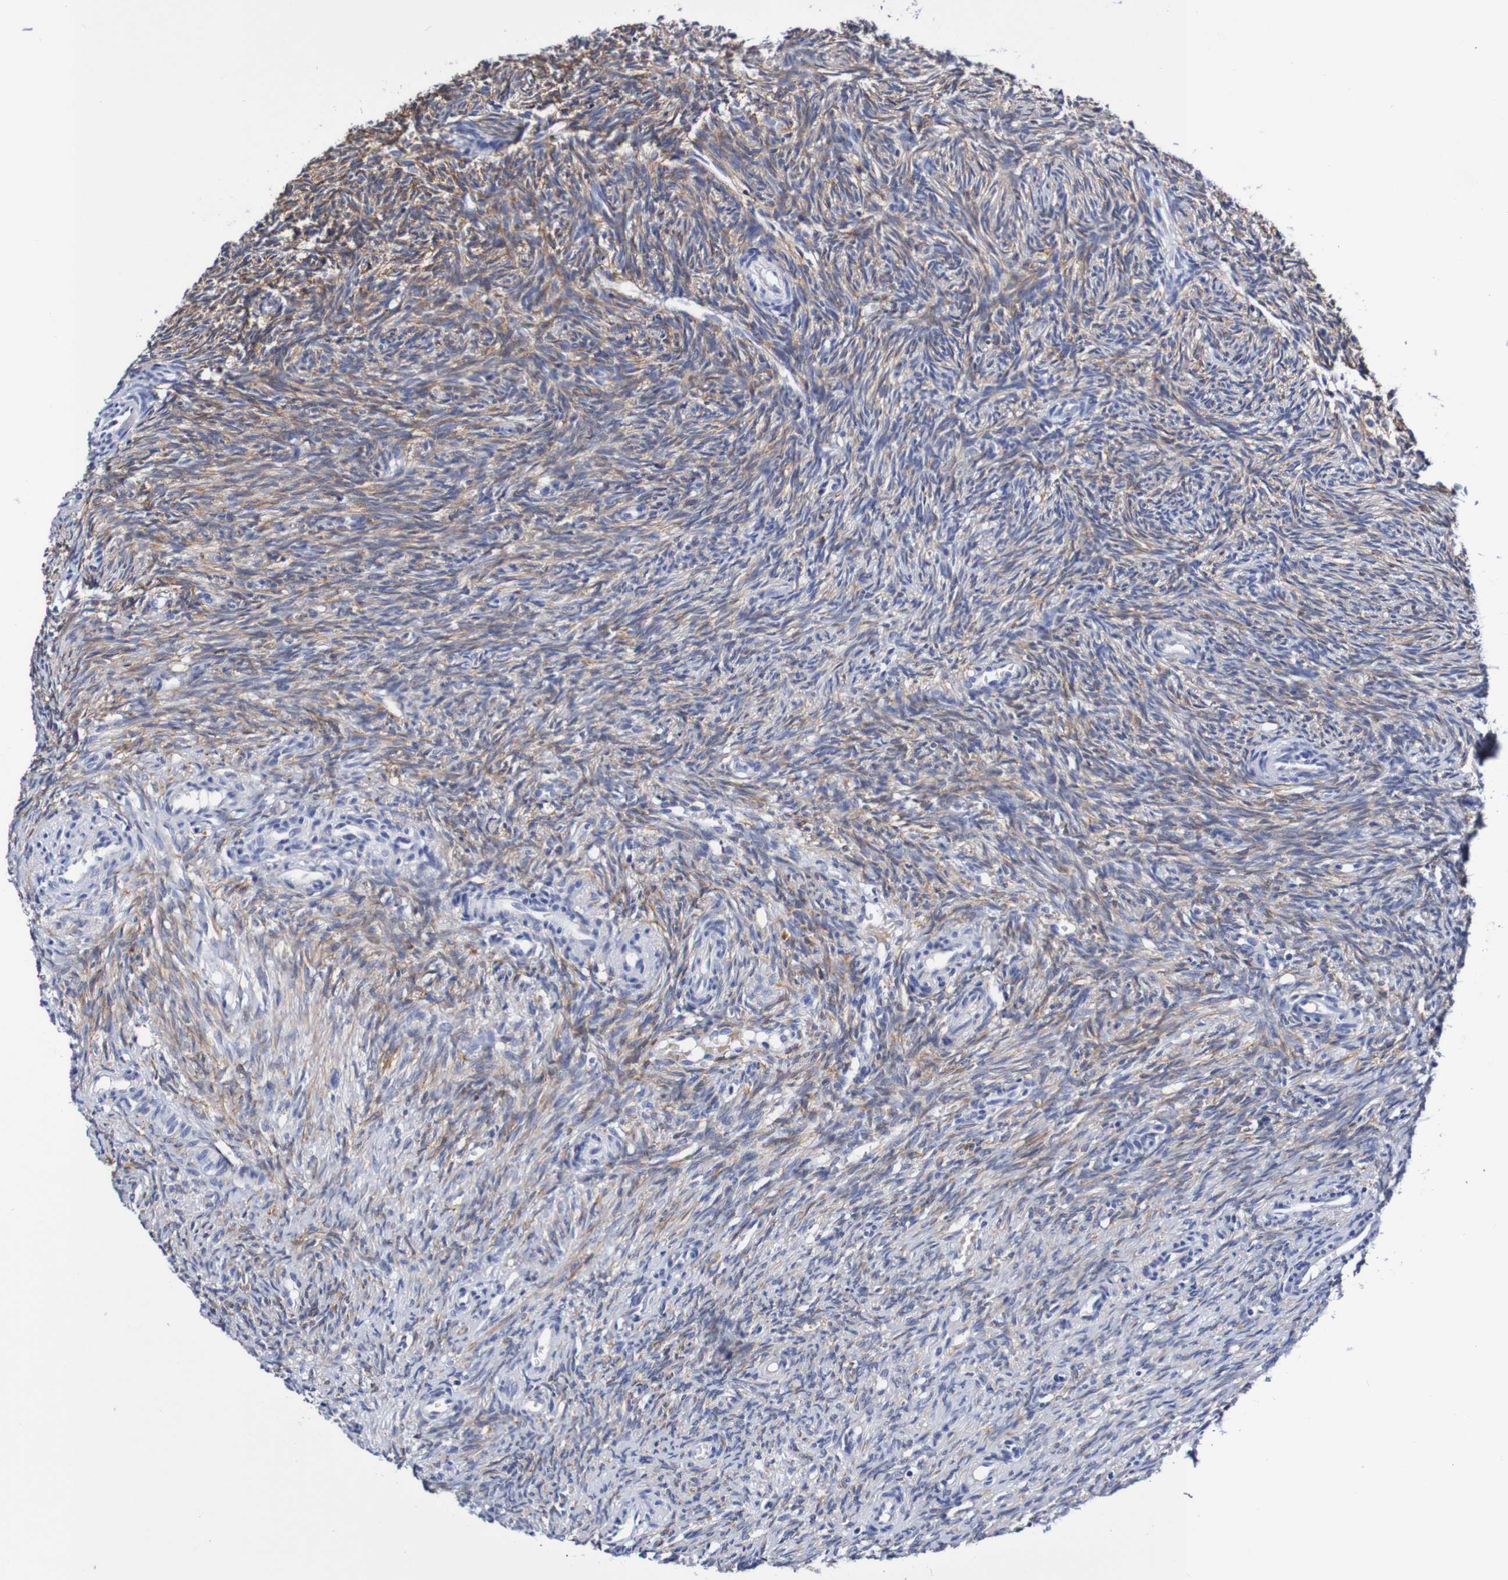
{"staining": {"intensity": "moderate", "quantity": "25%-75%", "location": "cytoplasmic/membranous"}, "tissue": "ovary", "cell_type": "Ovarian stroma cells", "image_type": "normal", "snomed": [{"axis": "morphology", "description": "Normal tissue, NOS"}, {"axis": "topography", "description": "Ovary"}], "caption": "Immunohistochemical staining of normal ovary displays moderate cytoplasmic/membranous protein staining in about 25%-75% of ovarian stroma cells. The staining is performed using DAB (3,3'-diaminobenzidine) brown chromogen to label protein expression. The nuclei are counter-stained blue using hematoxylin.", "gene": "SEZ6", "patient": {"sex": "female", "age": 41}}